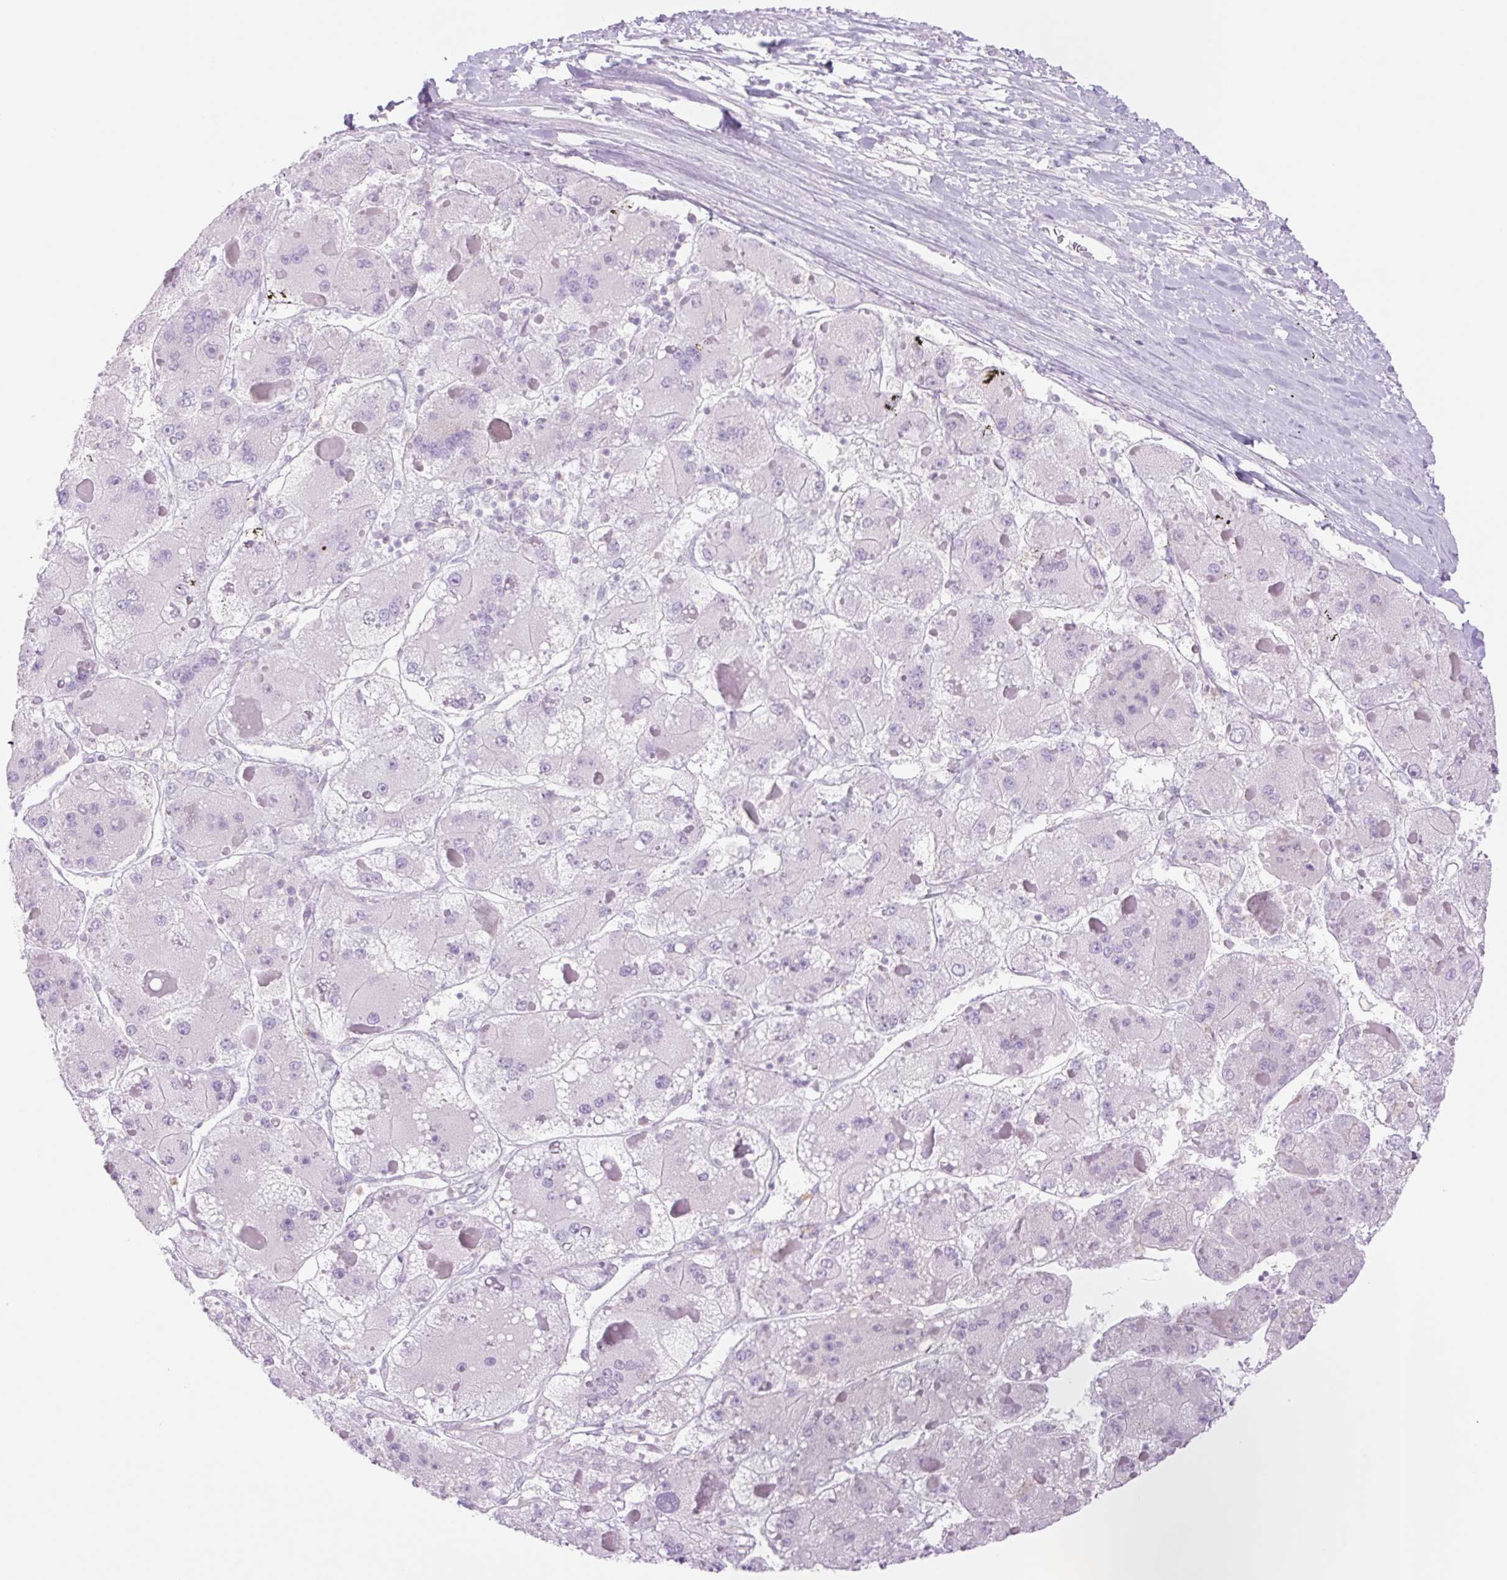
{"staining": {"intensity": "negative", "quantity": "none", "location": "none"}, "tissue": "liver cancer", "cell_type": "Tumor cells", "image_type": "cancer", "snomed": [{"axis": "morphology", "description": "Carcinoma, Hepatocellular, NOS"}, {"axis": "topography", "description": "Liver"}], "caption": "Immunohistochemistry (IHC) image of hepatocellular carcinoma (liver) stained for a protein (brown), which reveals no expression in tumor cells. Brightfield microscopy of immunohistochemistry (IHC) stained with DAB (3,3'-diaminobenzidine) (brown) and hematoxylin (blue), captured at high magnification.", "gene": "TBX15", "patient": {"sex": "female", "age": 73}}